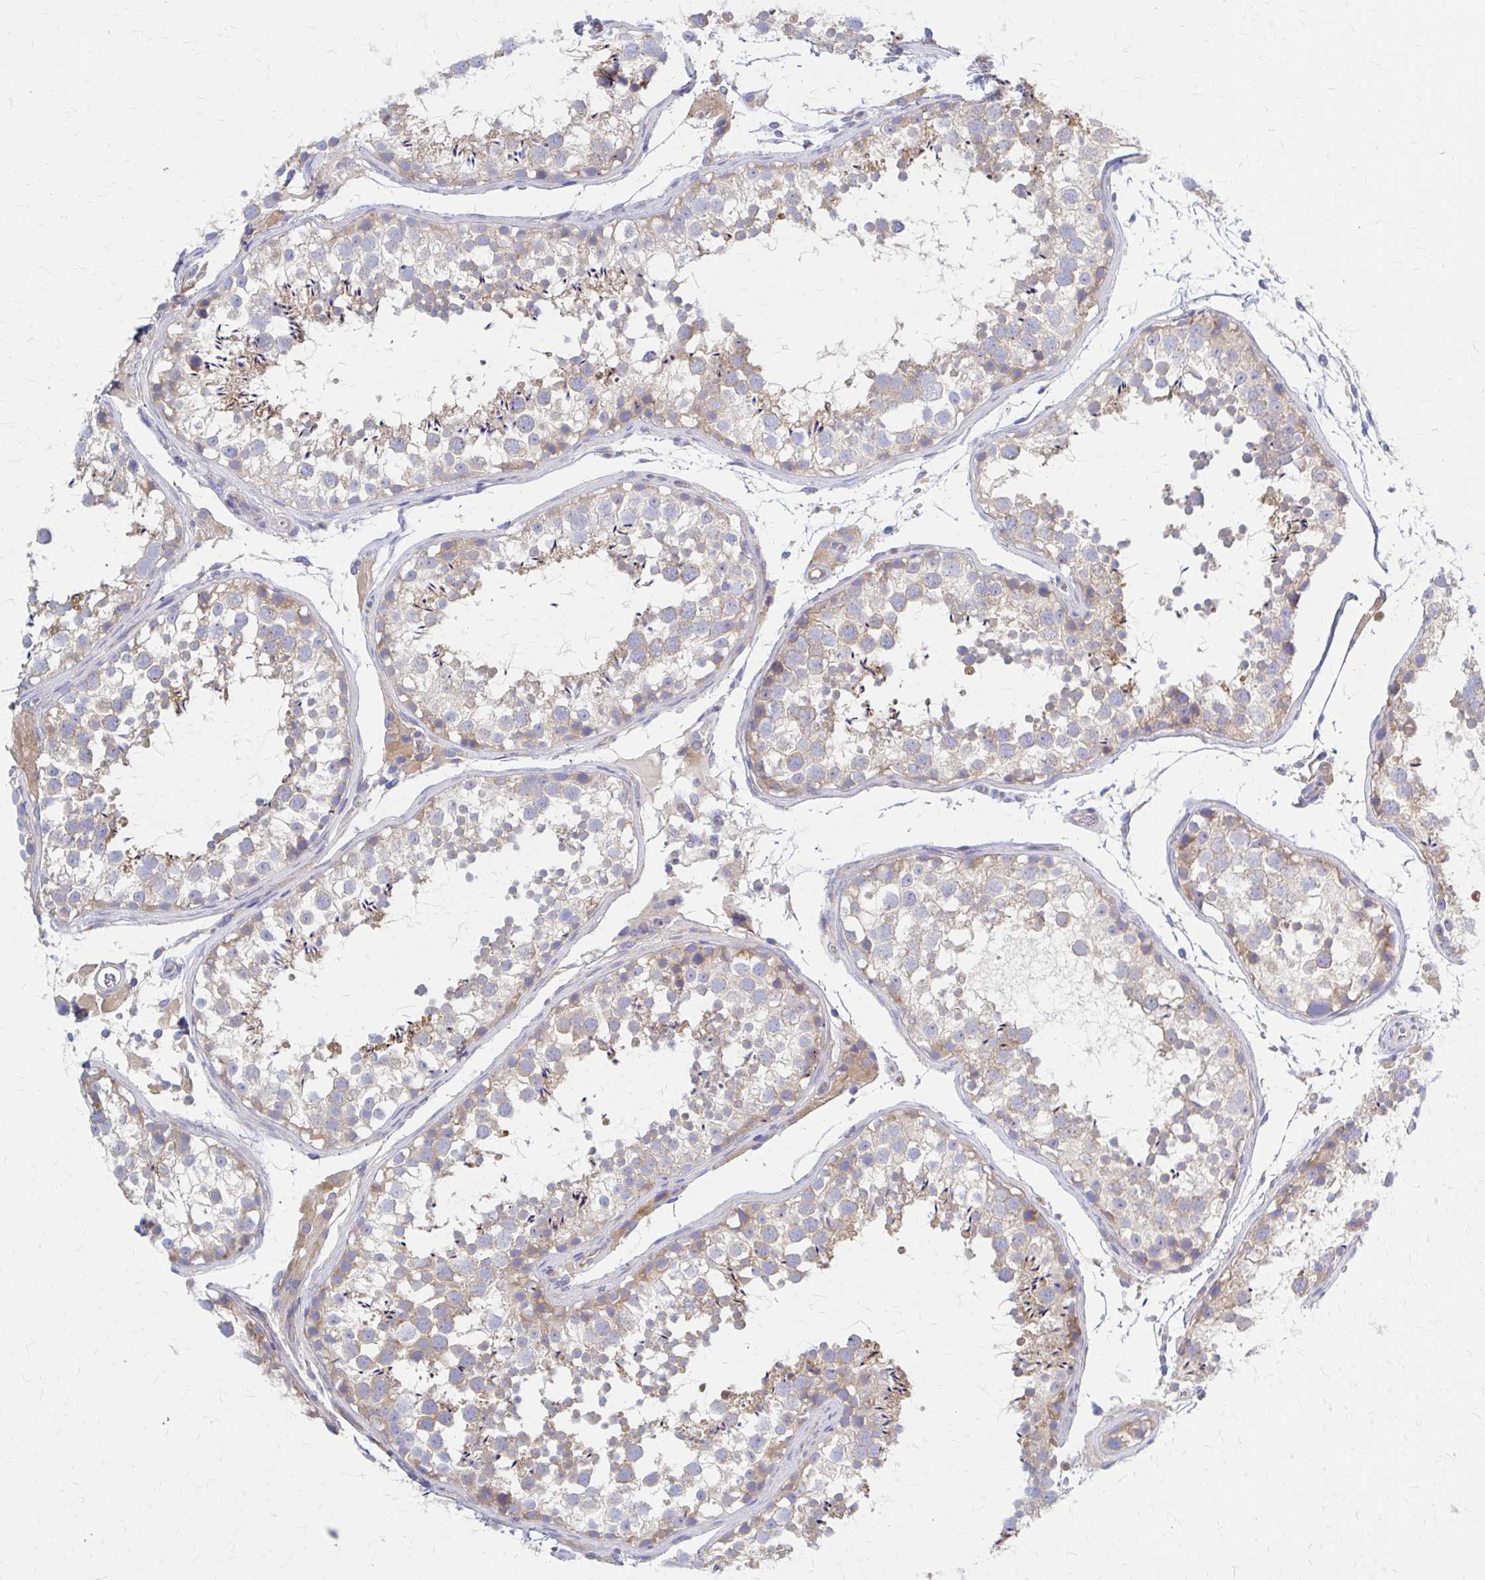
{"staining": {"intensity": "weak", "quantity": "25%-75%", "location": "cytoplasmic/membranous"}, "tissue": "testis", "cell_type": "Cells in seminiferous ducts", "image_type": "normal", "snomed": [{"axis": "morphology", "description": "Normal tissue, NOS"}, {"axis": "topography", "description": "Testis"}], "caption": "DAB (3,3'-diaminobenzidine) immunohistochemical staining of normal human testis demonstrates weak cytoplasmic/membranous protein staining in about 25%-75% of cells in seminiferous ducts. The staining was performed using DAB to visualize the protein expression in brown, while the nuclei were stained in blue with hematoxylin (Magnification: 20x).", "gene": "RPL27A", "patient": {"sex": "male", "age": 29}}